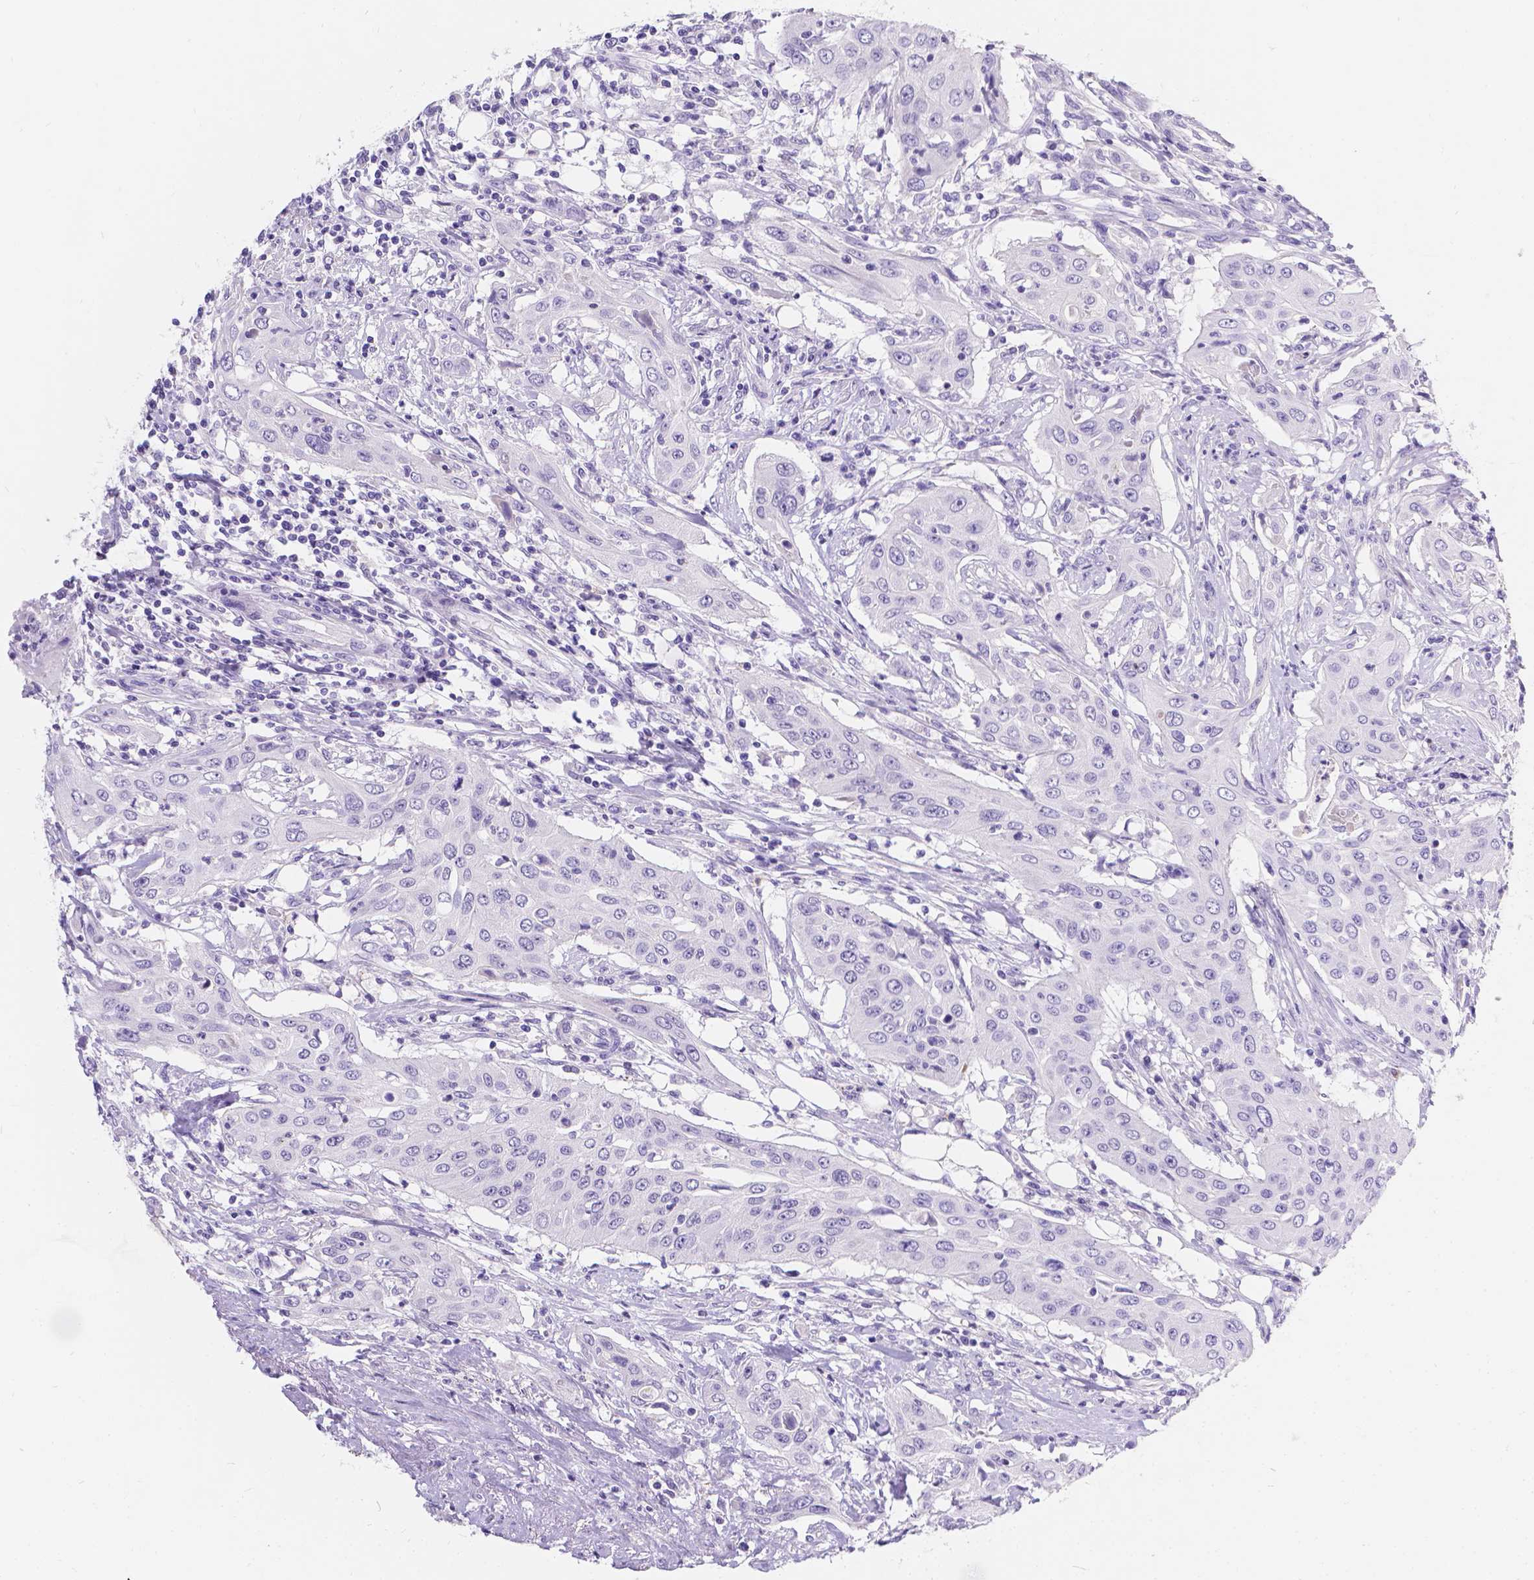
{"staining": {"intensity": "negative", "quantity": "none", "location": "none"}, "tissue": "urothelial cancer", "cell_type": "Tumor cells", "image_type": "cancer", "snomed": [{"axis": "morphology", "description": "Urothelial carcinoma, High grade"}, {"axis": "topography", "description": "Urinary bladder"}], "caption": "Immunohistochemistry histopathology image of neoplastic tissue: urothelial cancer stained with DAB shows no significant protein staining in tumor cells.", "gene": "GNRHR", "patient": {"sex": "male", "age": 82}}